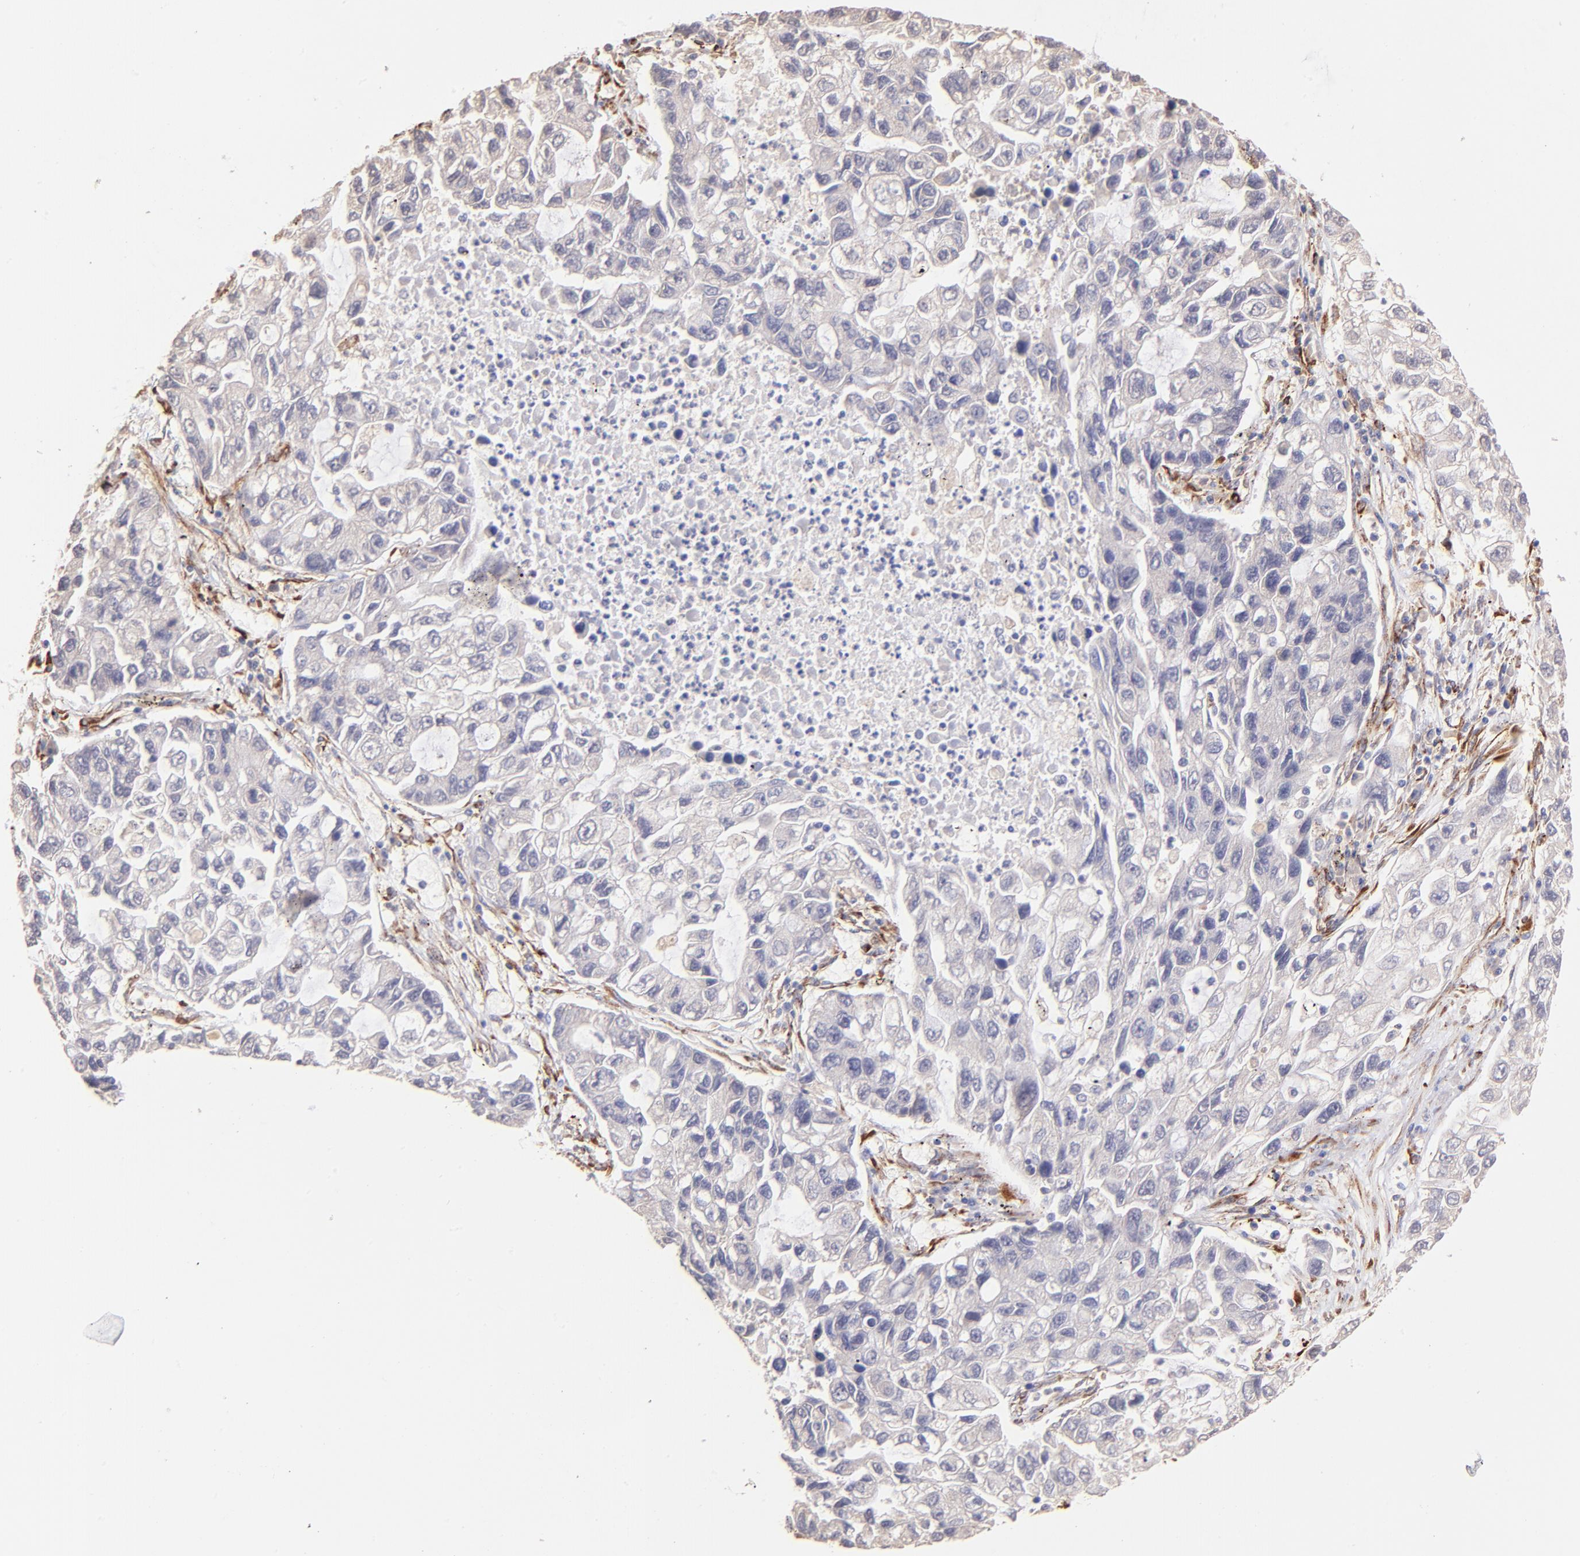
{"staining": {"intensity": "negative", "quantity": "none", "location": "none"}, "tissue": "lung cancer", "cell_type": "Tumor cells", "image_type": "cancer", "snomed": [{"axis": "morphology", "description": "Adenocarcinoma, NOS"}, {"axis": "topography", "description": "Lung"}], "caption": "DAB (3,3'-diaminobenzidine) immunohistochemical staining of lung cancer (adenocarcinoma) reveals no significant expression in tumor cells.", "gene": "SPARC", "patient": {"sex": "female", "age": 51}}